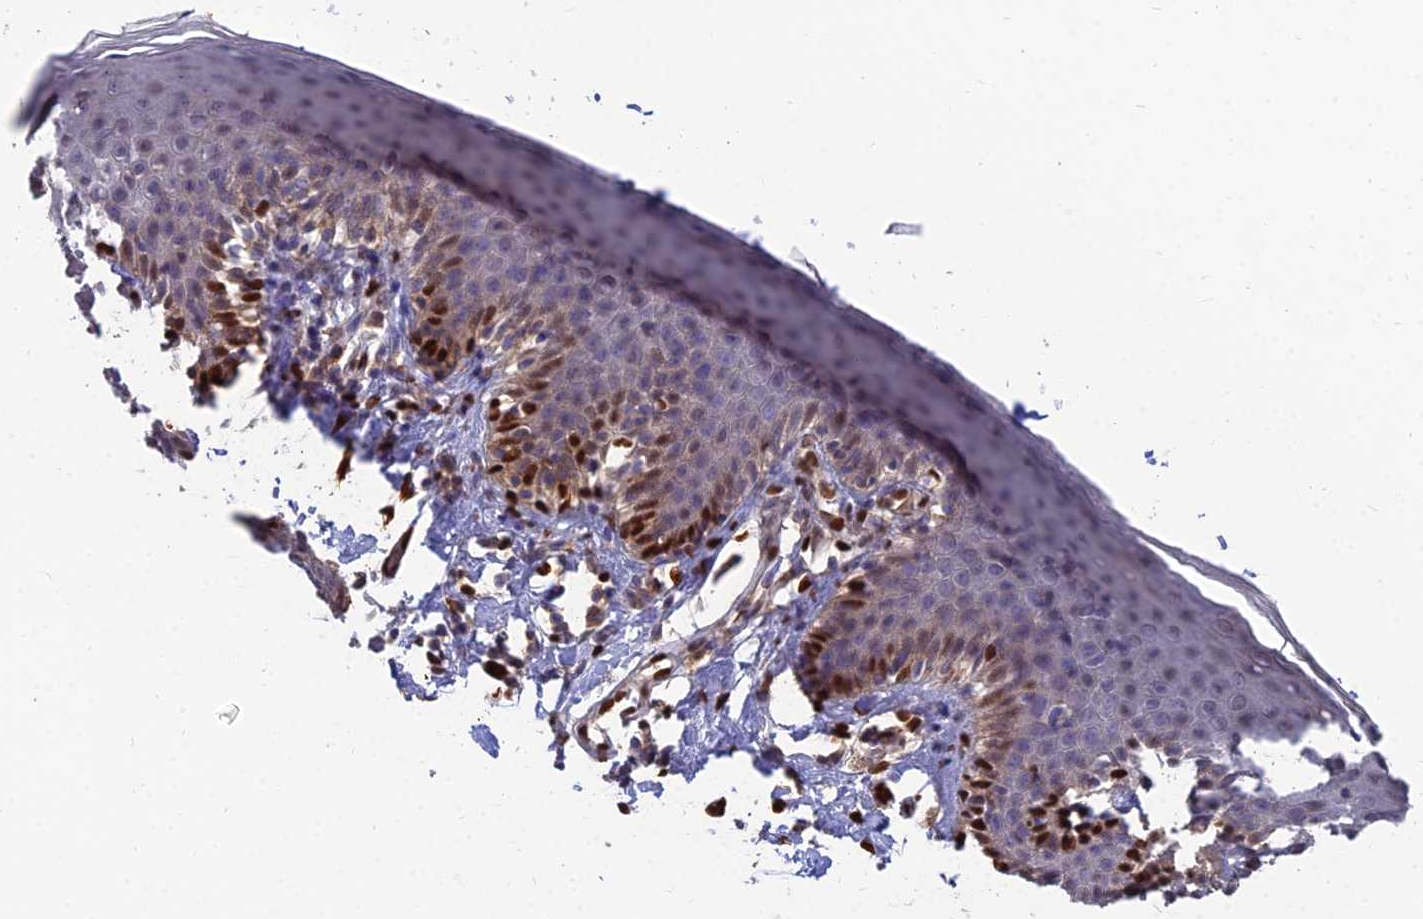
{"staining": {"intensity": "strong", "quantity": "<25%", "location": "nuclear"}, "tissue": "skin", "cell_type": "Epidermal cells", "image_type": "normal", "snomed": [{"axis": "morphology", "description": "Normal tissue, NOS"}, {"axis": "topography", "description": "Vulva"}], "caption": "Immunohistochemistry of benign human skin exhibits medium levels of strong nuclear positivity in approximately <25% of epidermal cells. Nuclei are stained in blue.", "gene": "DNPEP", "patient": {"sex": "female", "age": 66}}